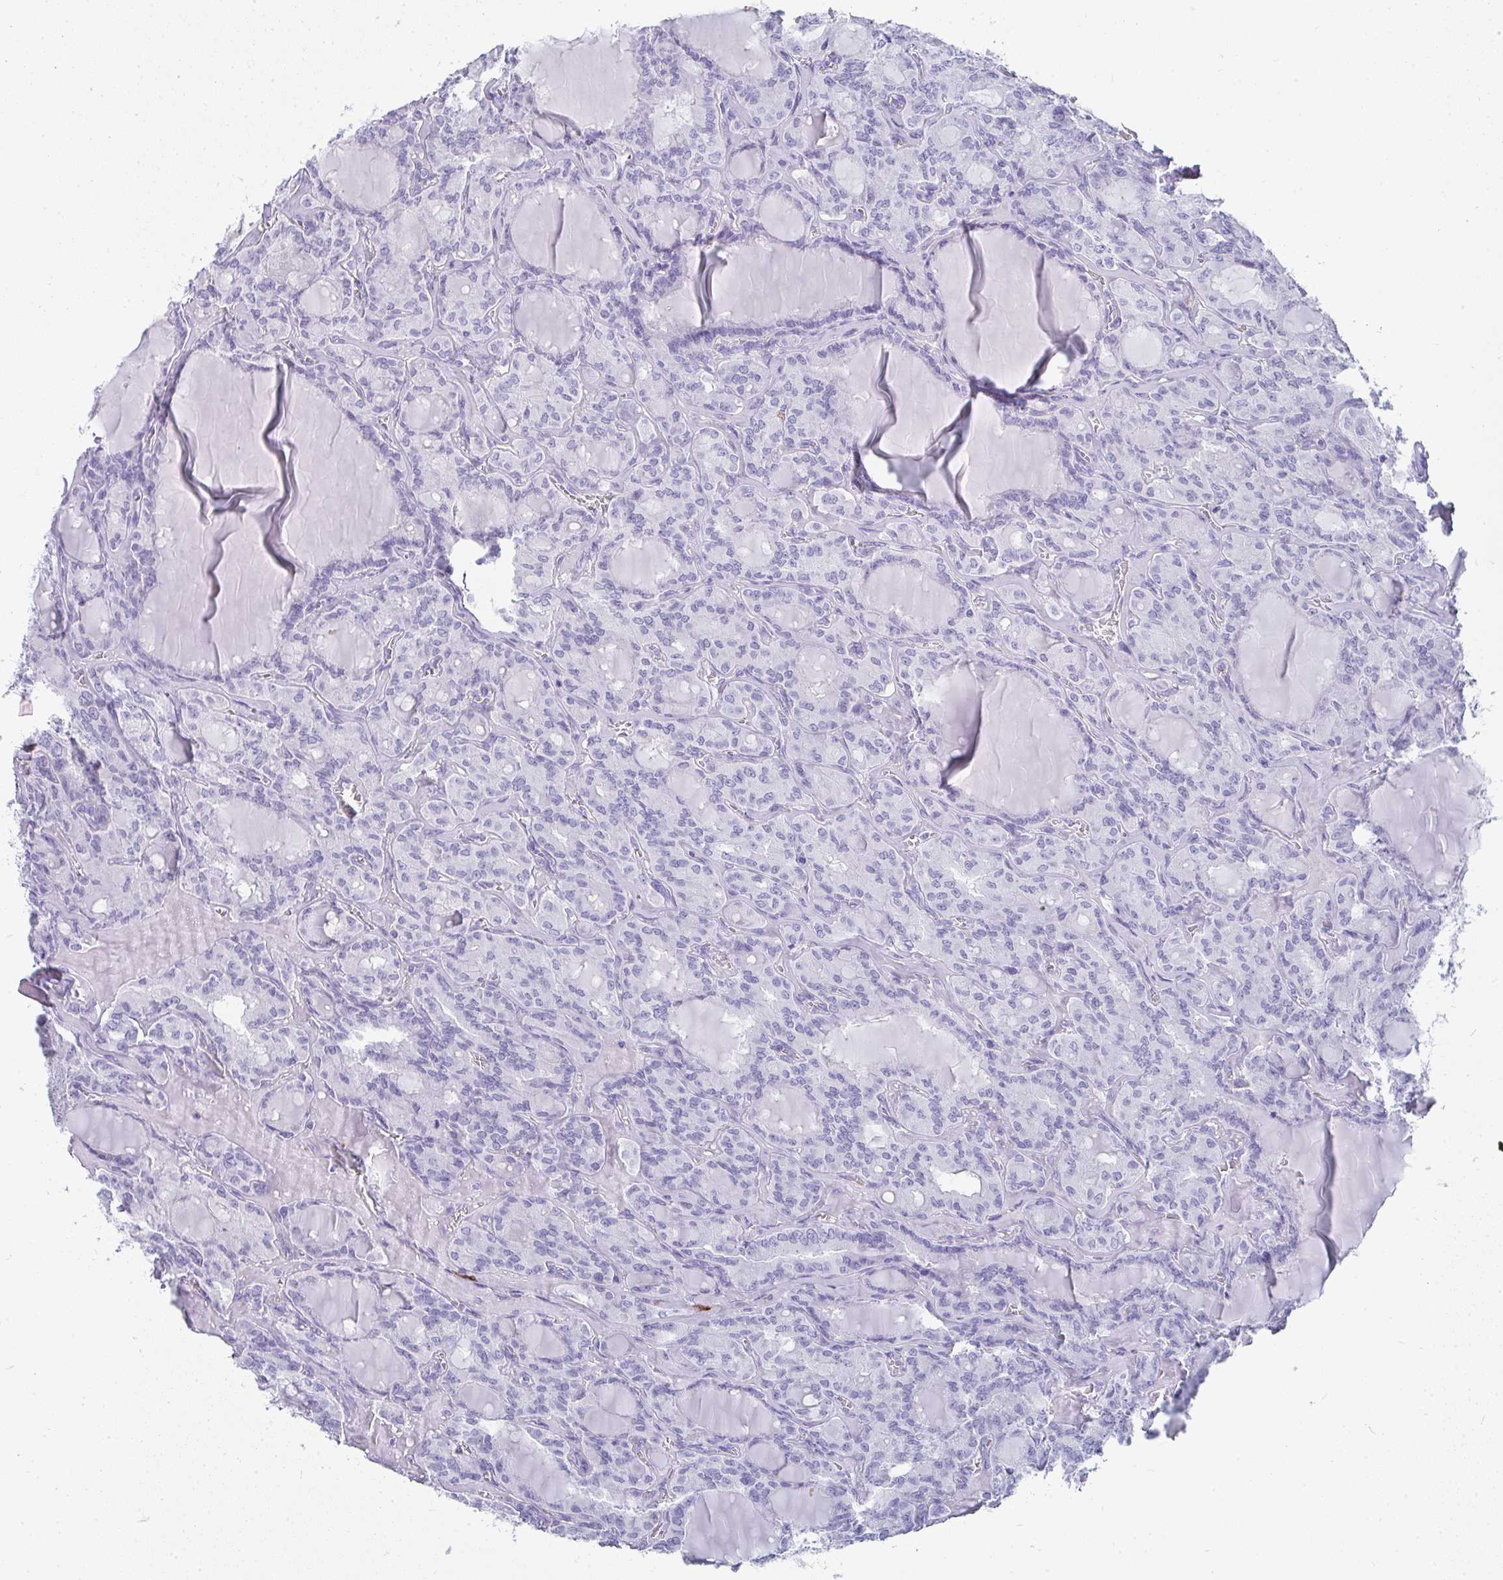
{"staining": {"intensity": "negative", "quantity": "none", "location": "none"}, "tissue": "thyroid cancer", "cell_type": "Tumor cells", "image_type": "cancer", "snomed": [{"axis": "morphology", "description": "Papillary adenocarcinoma, NOS"}, {"axis": "topography", "description": "Thyroid gland"}], "caption": "Immunohistochemistry (IHC) of human papillary adenocarcinoma (thyroid) demonstrates no positivity in tumor cells.", "gene": "PRND", "patient": {"sex": "male", "age": 87}}